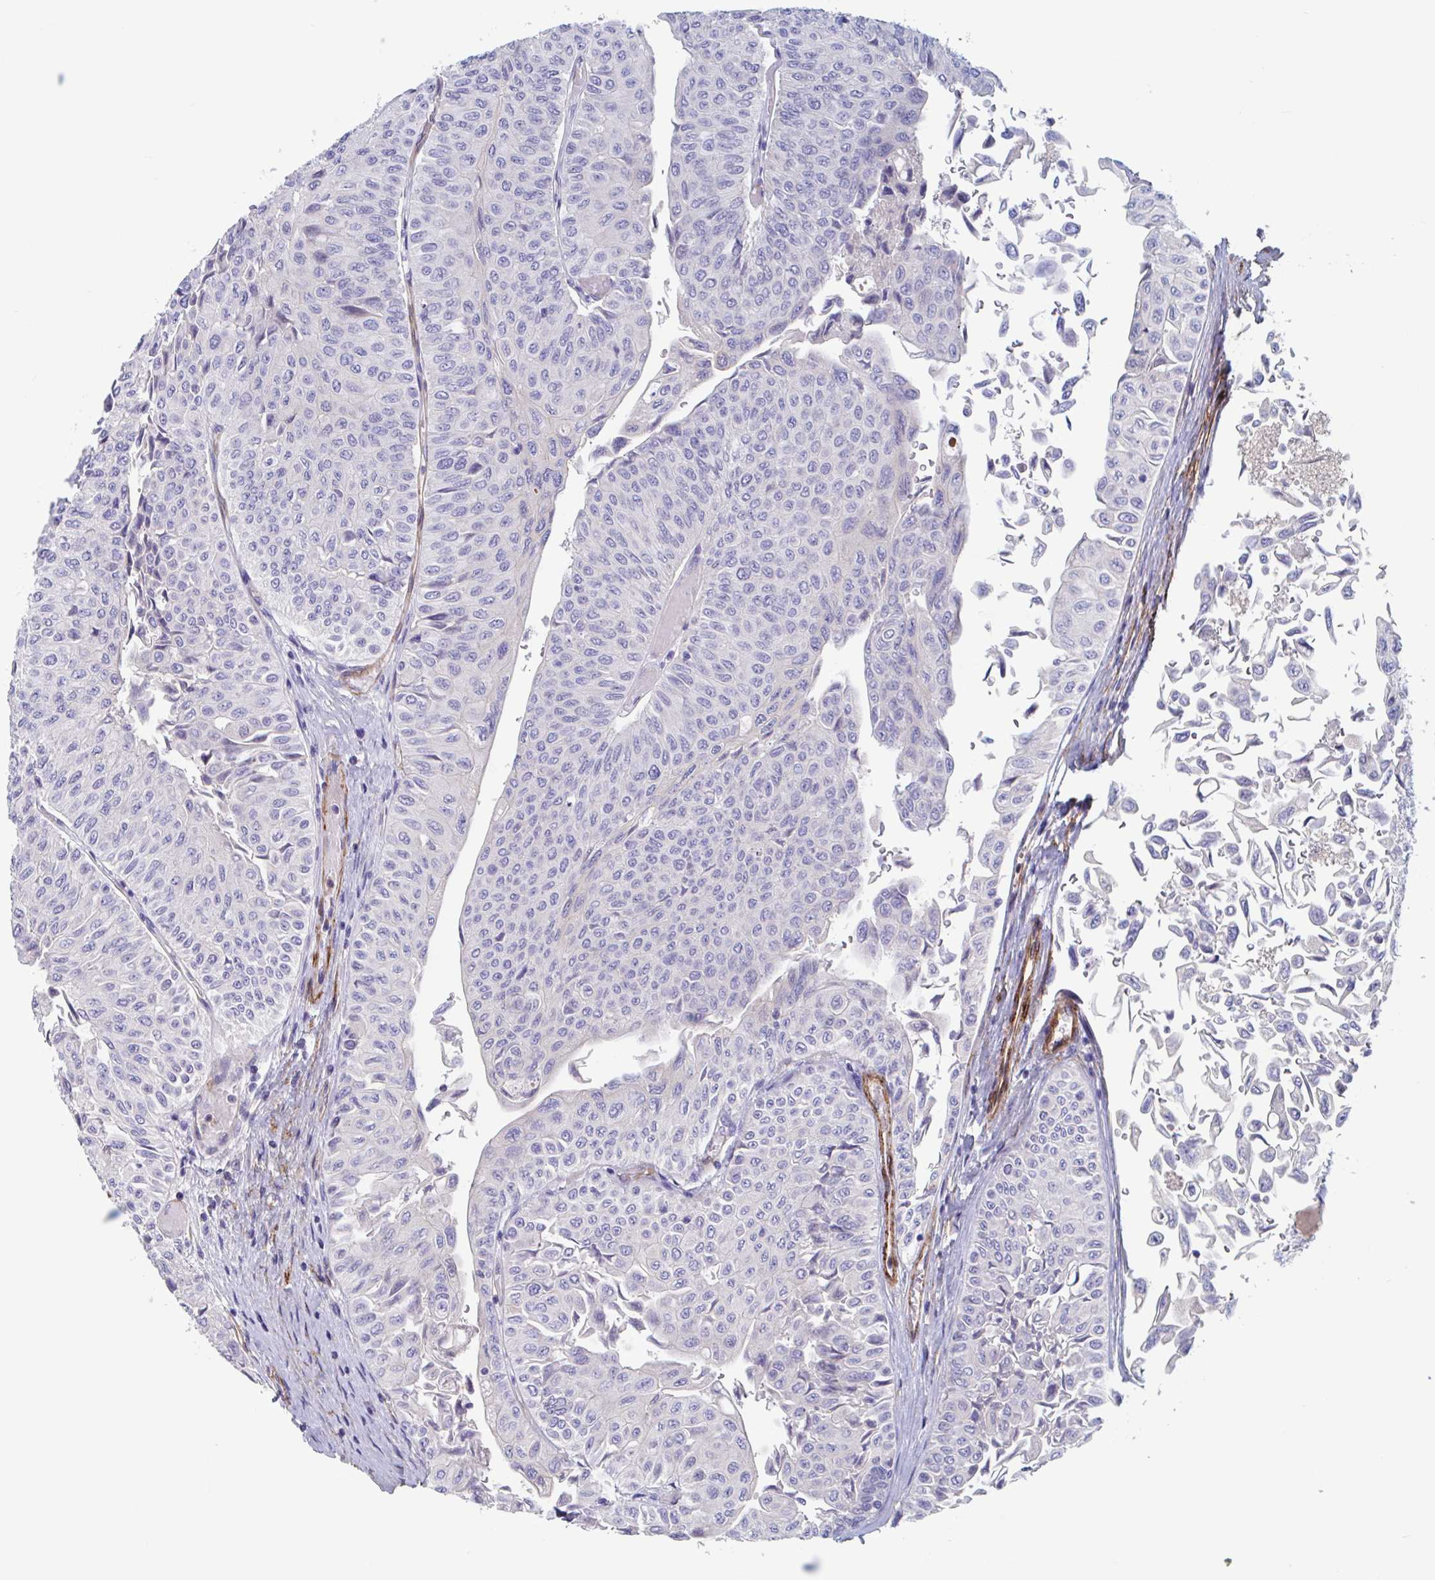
{"staining": {"intensity": "negative", "quantity": "none", "location": "none"}, "tissue": "urothelial cancer", "cell_type": "Tumor cells", "image_type": "cancer", "snomed": [{"axis": "morphology", "description": "Urothelial carcinoma, NOS"}, {"axis": "topography", "description": "Urinary bladder"}], "caption": "Tumor cells show no significant protein expression in transitional cell carcinoma. (DAB immunohistochemistry (IHC) with hematoxylin counter stain).", "gene": "ZNHIT2", "patient": {"sex": "male", "age": 59}}